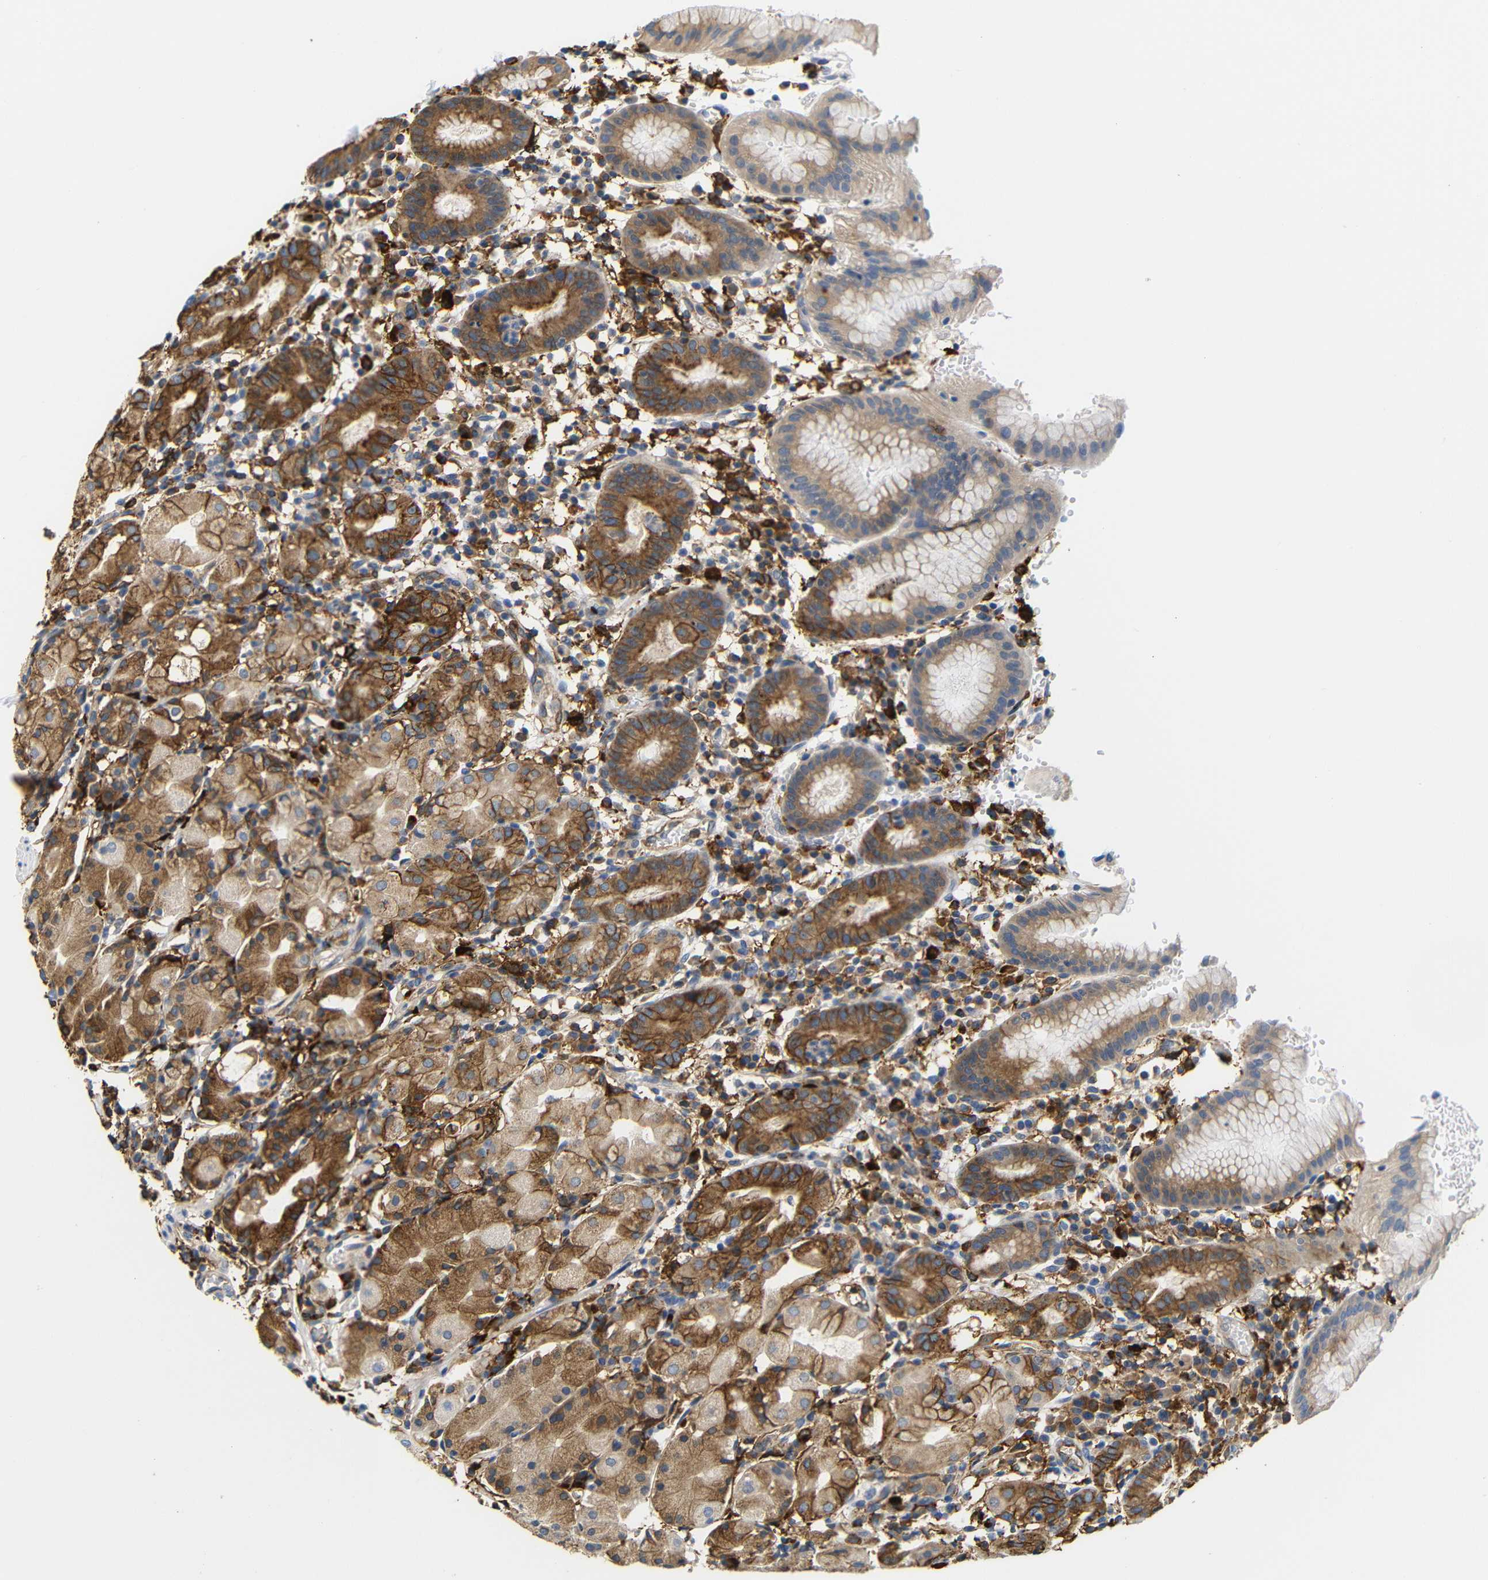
{"staining": {"intensity": "moderate", "quantity": ">75%", "location": "cytoplasmic/membranous"}, "tissue": "stomach", "cell_type": "Glandular cells", "image_type": "normal", "snomed": [{"axis": "morphology", "description": "Normal tissue, NOS"}, {"axis": "topography", "description": "Stomach"}, {"axis": "topography", "description": "Stomach, lower"}], "caption": "Brown immunohistochemical staining in unremarkable stomach reveals moderate cytoplasmic/membranous expression in about >75% of glandular cells. (brown staining indicates protein expression, while blue staining denotes nuclei).", "gene": "HLA", "patient": {"sex": "female", "age": 75}}